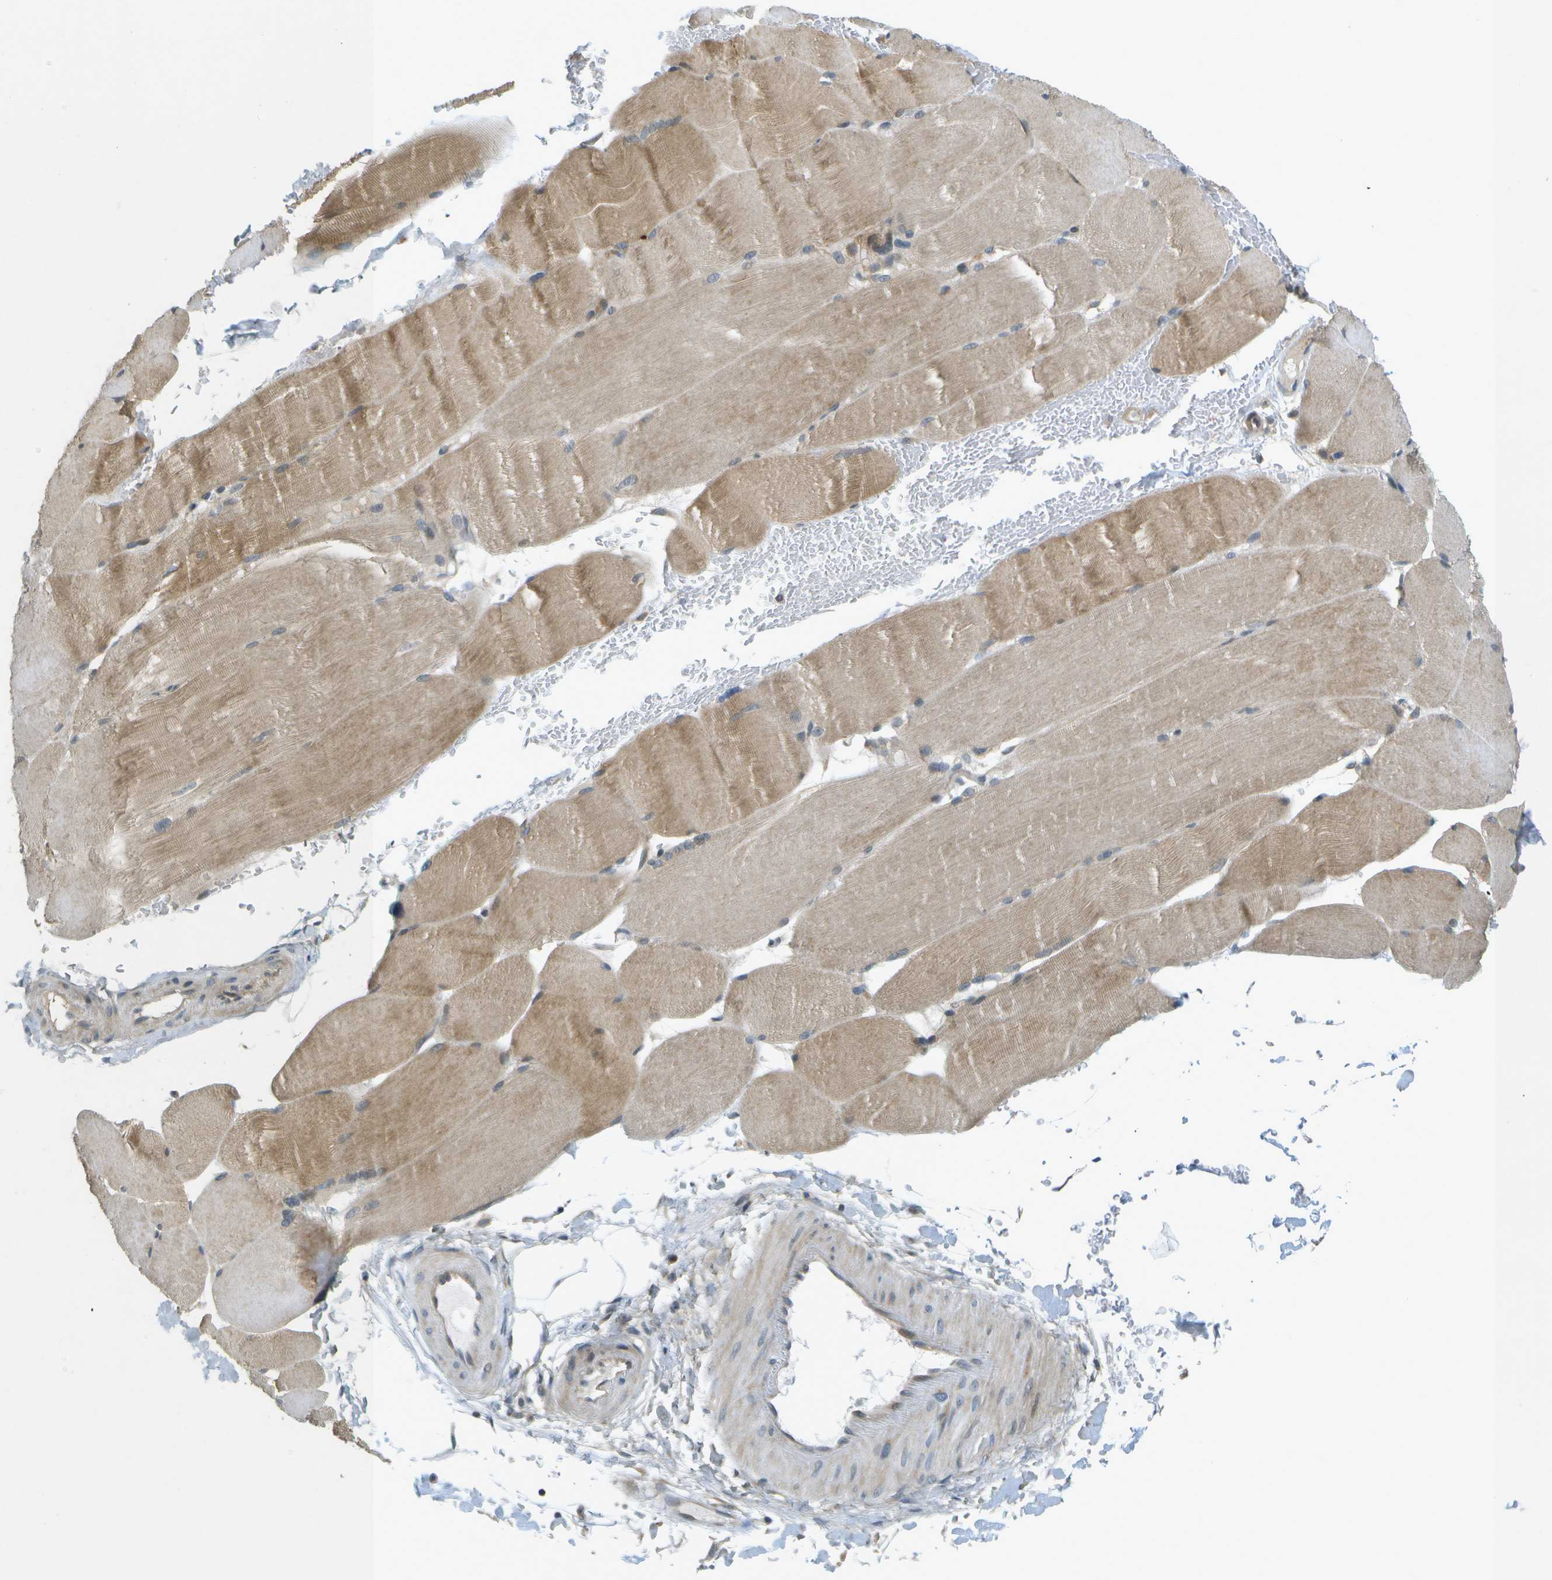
{"staining": {"intensity": "moderate", "quantity": ">75%", "location": "cytoplasmic/membranous"}, "tissue": "skeletal muscle", "cell_type": "Myocytes", "image_type": "normal", "snomed": [{"axis": "morphology", "description": "Normal tissue, NOS"}, {"axis": "topography", "description": "Skin"}, {"axis": "topography", "description": "Skeletal muscle"}], "caption": "Skeletal muscle was stained to show a protein in brown. There is medium levels of moderate cytoplasmic/membranous staining in approximately >75% of myocytes. Nuclei are stained in blue.", "gene": "WNK2", "patient": {"sex": "male", "age": 83}}